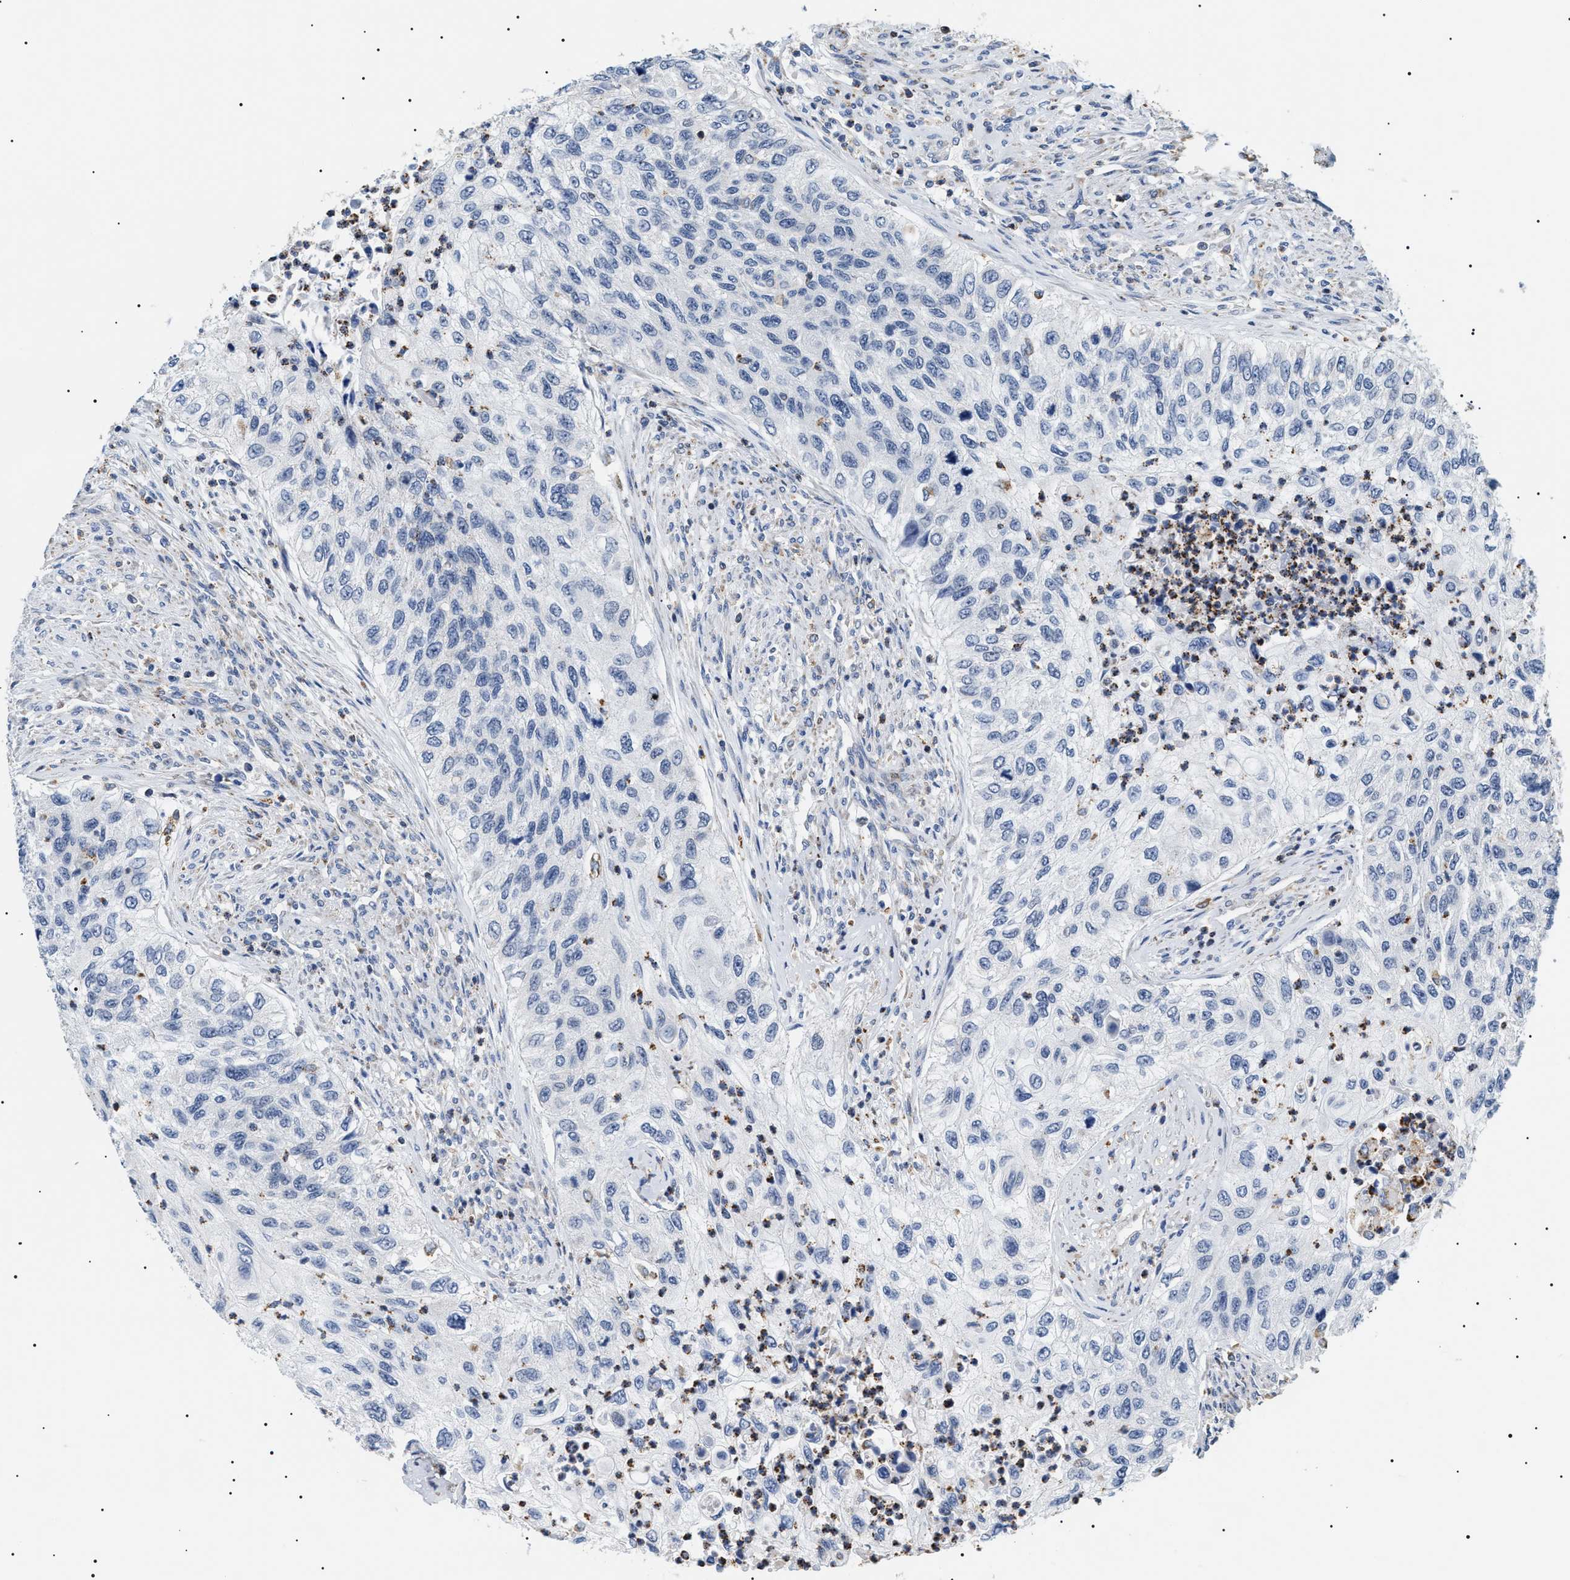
{"staining": {"intensity": "negative", "quantity": "none", "location": "none"}, "tissue": "urothelial cancer", "cell_type": "Tumor cells", "image_type": "cancer", "snomed": [{"axis": "morphology", "description": "Urothelial carcinoma, High grade"}, {"axis": "topography", "description": "Urinary bladder"}], "caption": "Tumor cells show no significant protein expression in urothelial carcinoma (high-grade). Brightfield microscopy of immunohistochemistry (IHC) stained with DAB (3,3'-diaminobenzidine) (brown) and hematoxylin (blue), captured at high magnification.", "gene": "HSD17B11", "patient": {"sex": "female", "age": 60}}